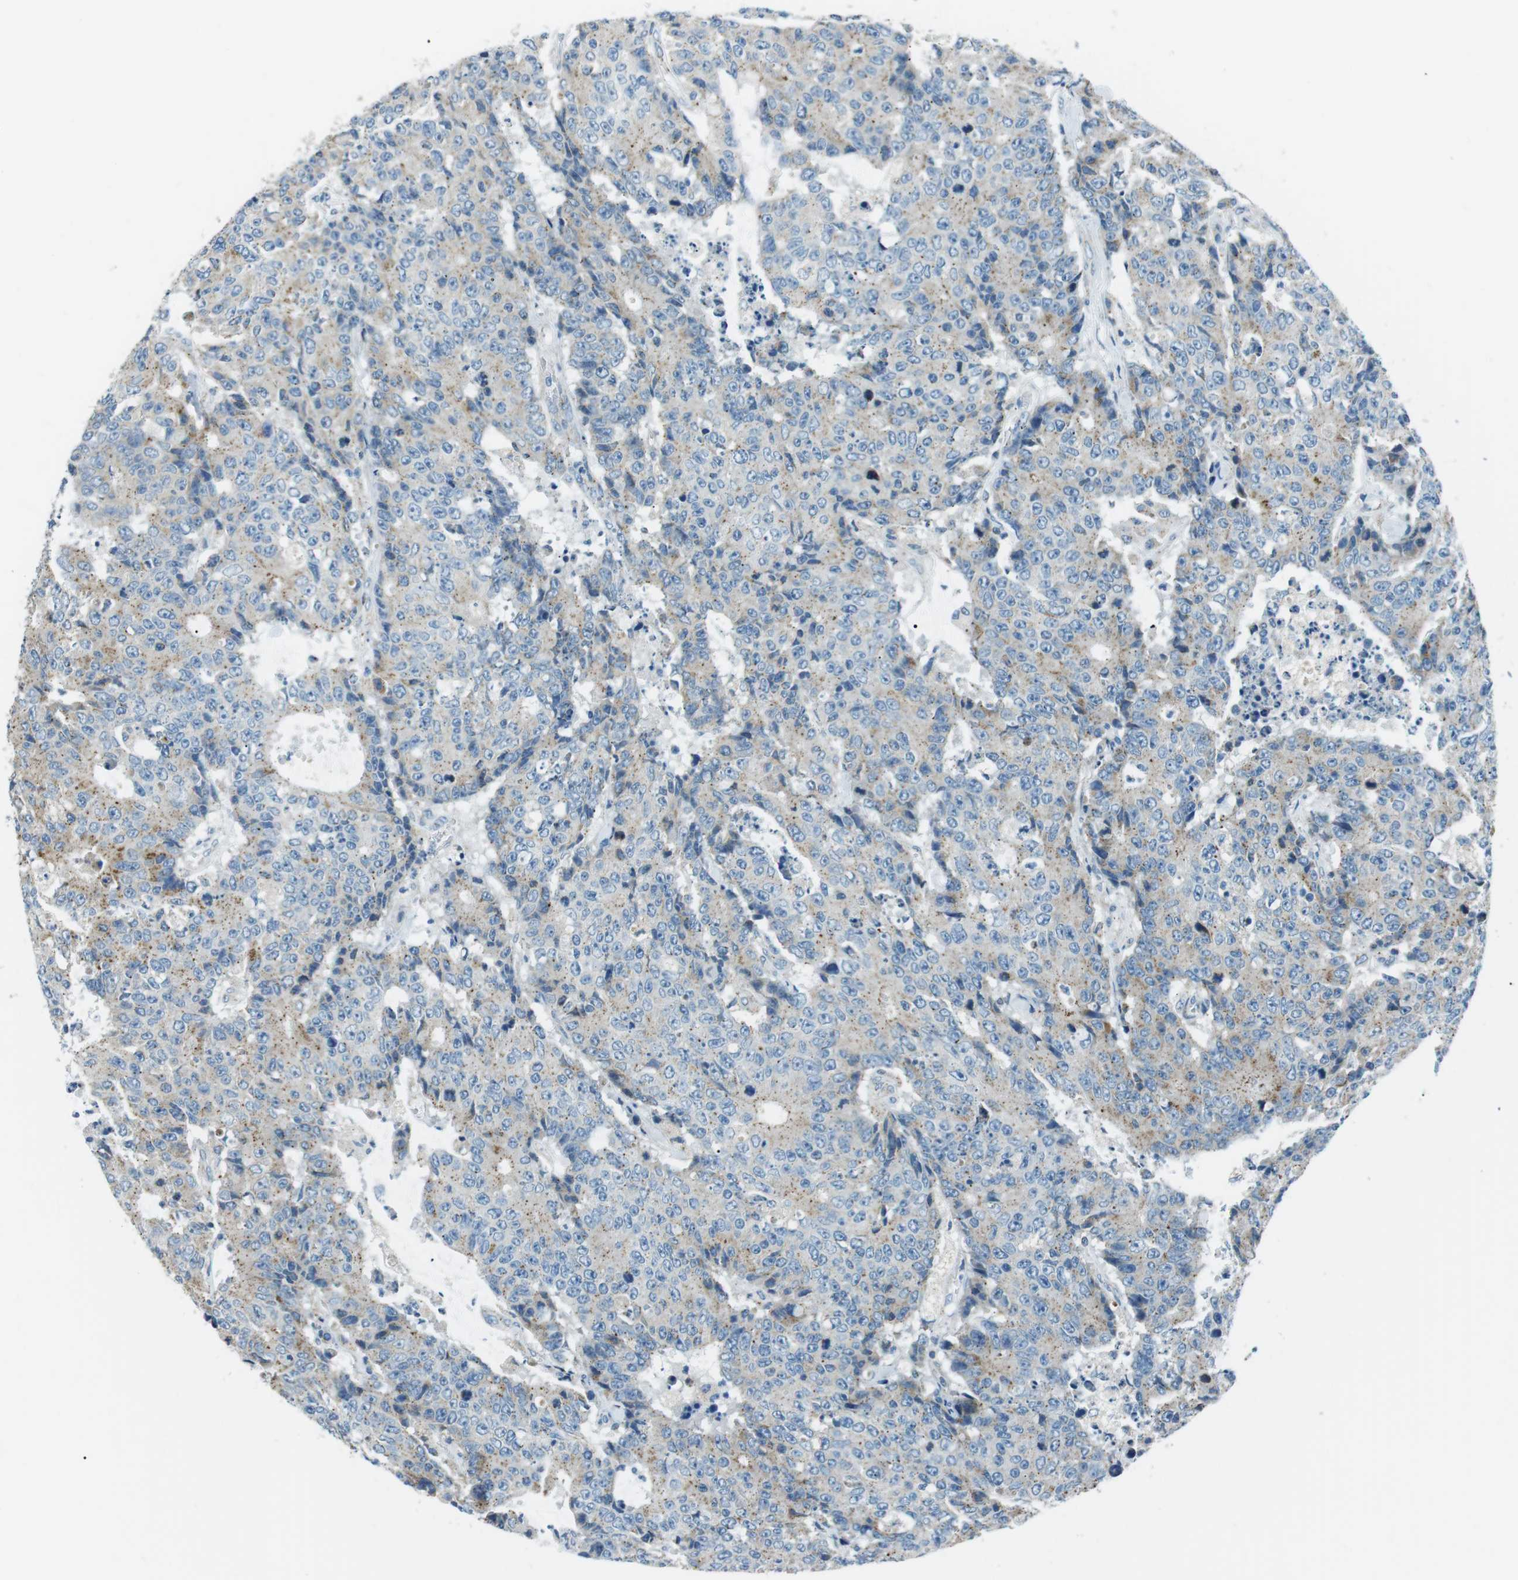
{"staining": {"intensity": "weak", "quantity": "25%-75%", "location": "cytoplasmic/membranous"}, "tissue": "colorectal cancer", "cell_type": "Tumor cells", "image_type": "cancer", "snomed": [{"axis": "morphology", "description": "Adenocarcinoma, NOS"}, {"axis": "topography", "description": "Colon"}], "caption": "High-power microscopy captured an immunohistochemistry (IHC) histopathology image of colorectal cancer (adenocarcinoma), revealing weak cytoplasmic/membranous positivity in approximately 25%-75% of tumor cells. (DAB IHC, brown staining for protein, blue staining for nuclei).", "gene": "FAM3B", "patient": {"sex": "female", "age": 86}}